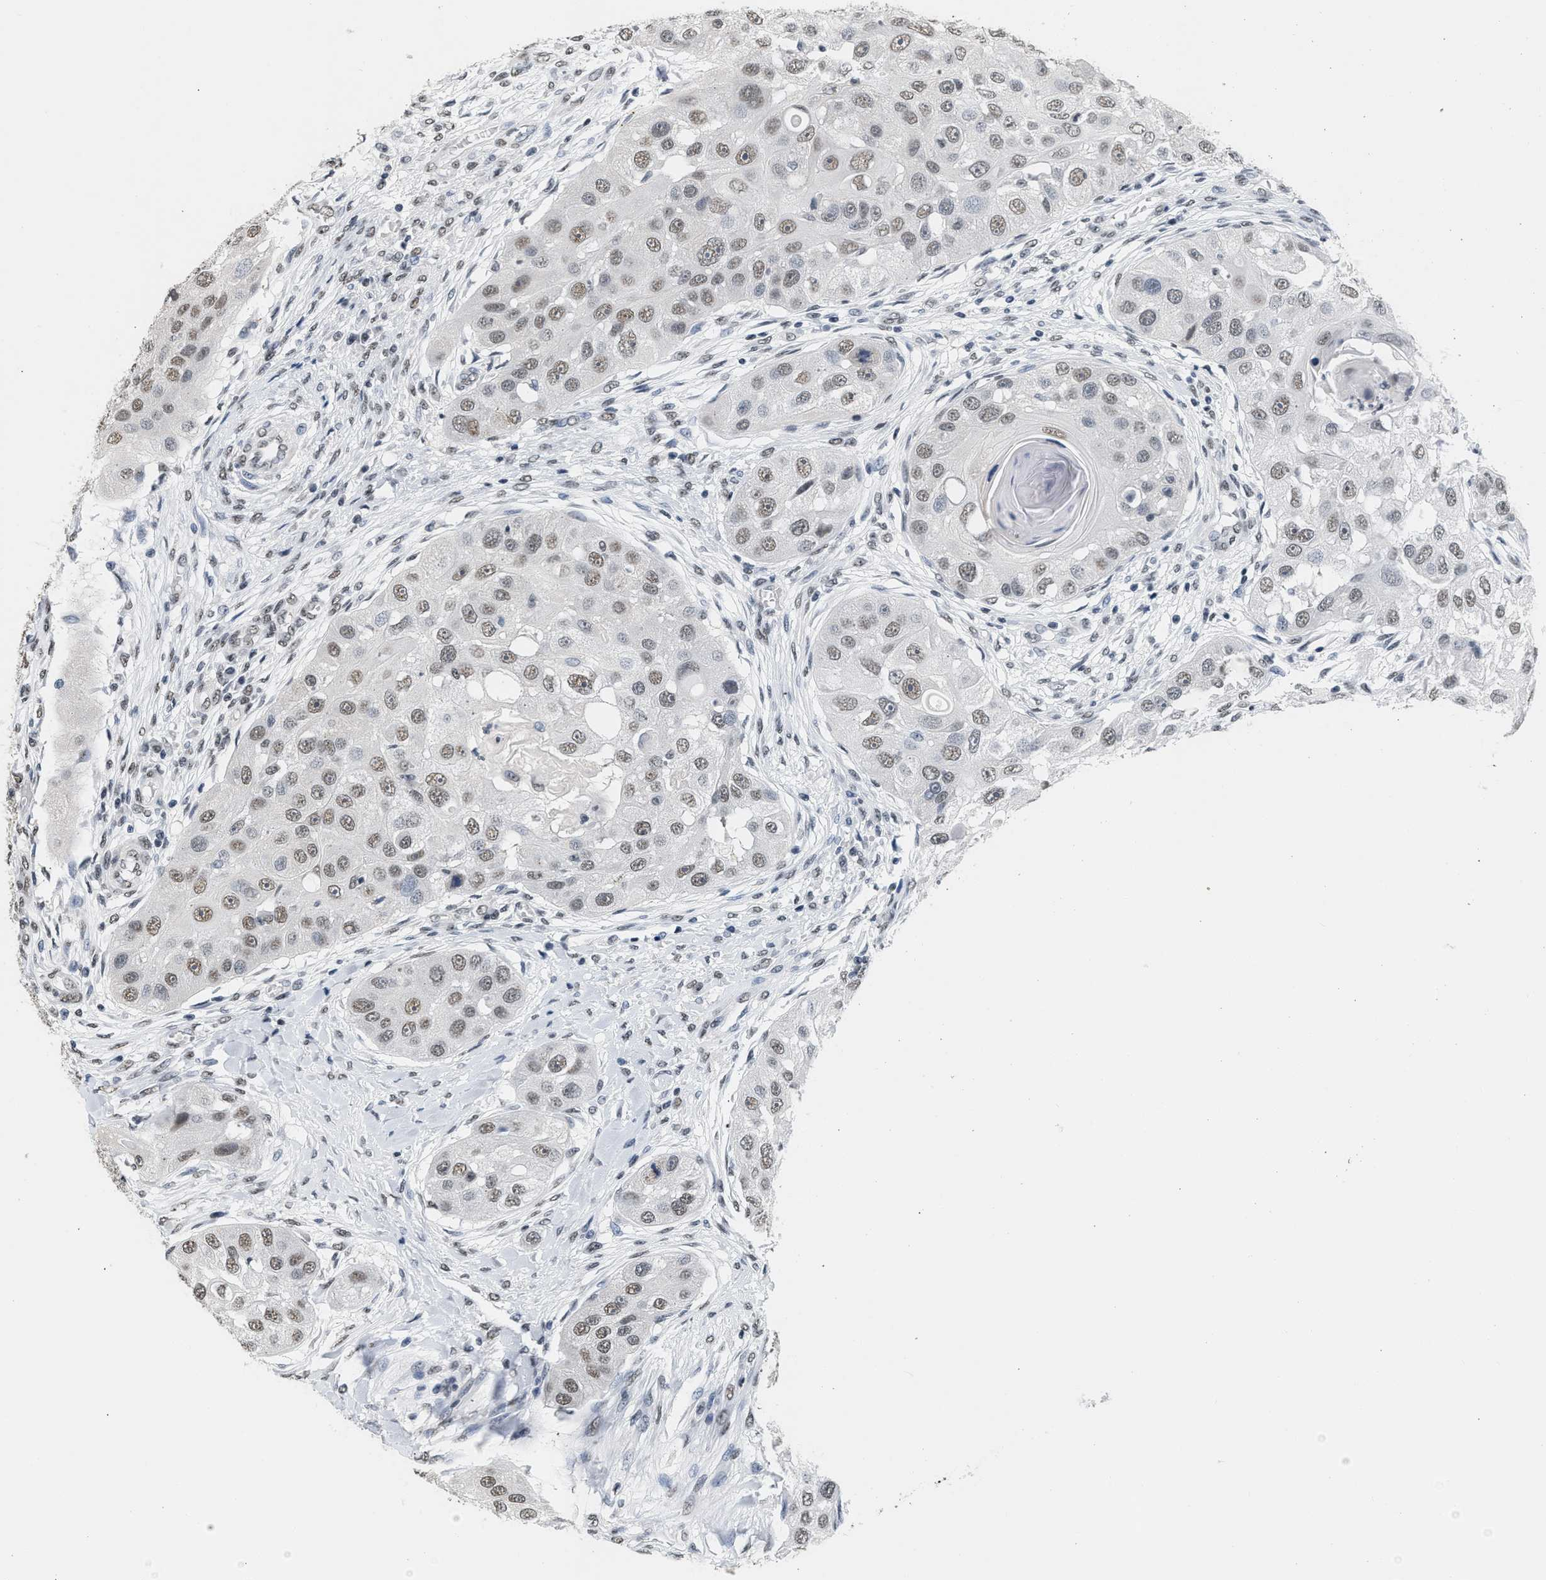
{"staining": {"intensity": "weak", "quantity": ">75%", "location": "nuclear"}, "tissue": "head and neck cancer", "cell_type": "Tumor cells", "image_type": "cancer", "snomed": [{"axis": "morphology", "description": "Normal tissue, NOS"}, {"axis": "morphology", "description": "Squamous cell carcinoma, NOS"}, {"axis": "topography", "description": "Skeletal muscle"}, {"axis": "topography", "description": "Head-Neck"}], "caption": "This is an image of immunohistochemistry staining of squamous cell carcinoma (head and neck), which shows weak staining in the nuclear of tumor cells.", "gene": "RAF1", "patient": {"sex": "male", "age": 51}}